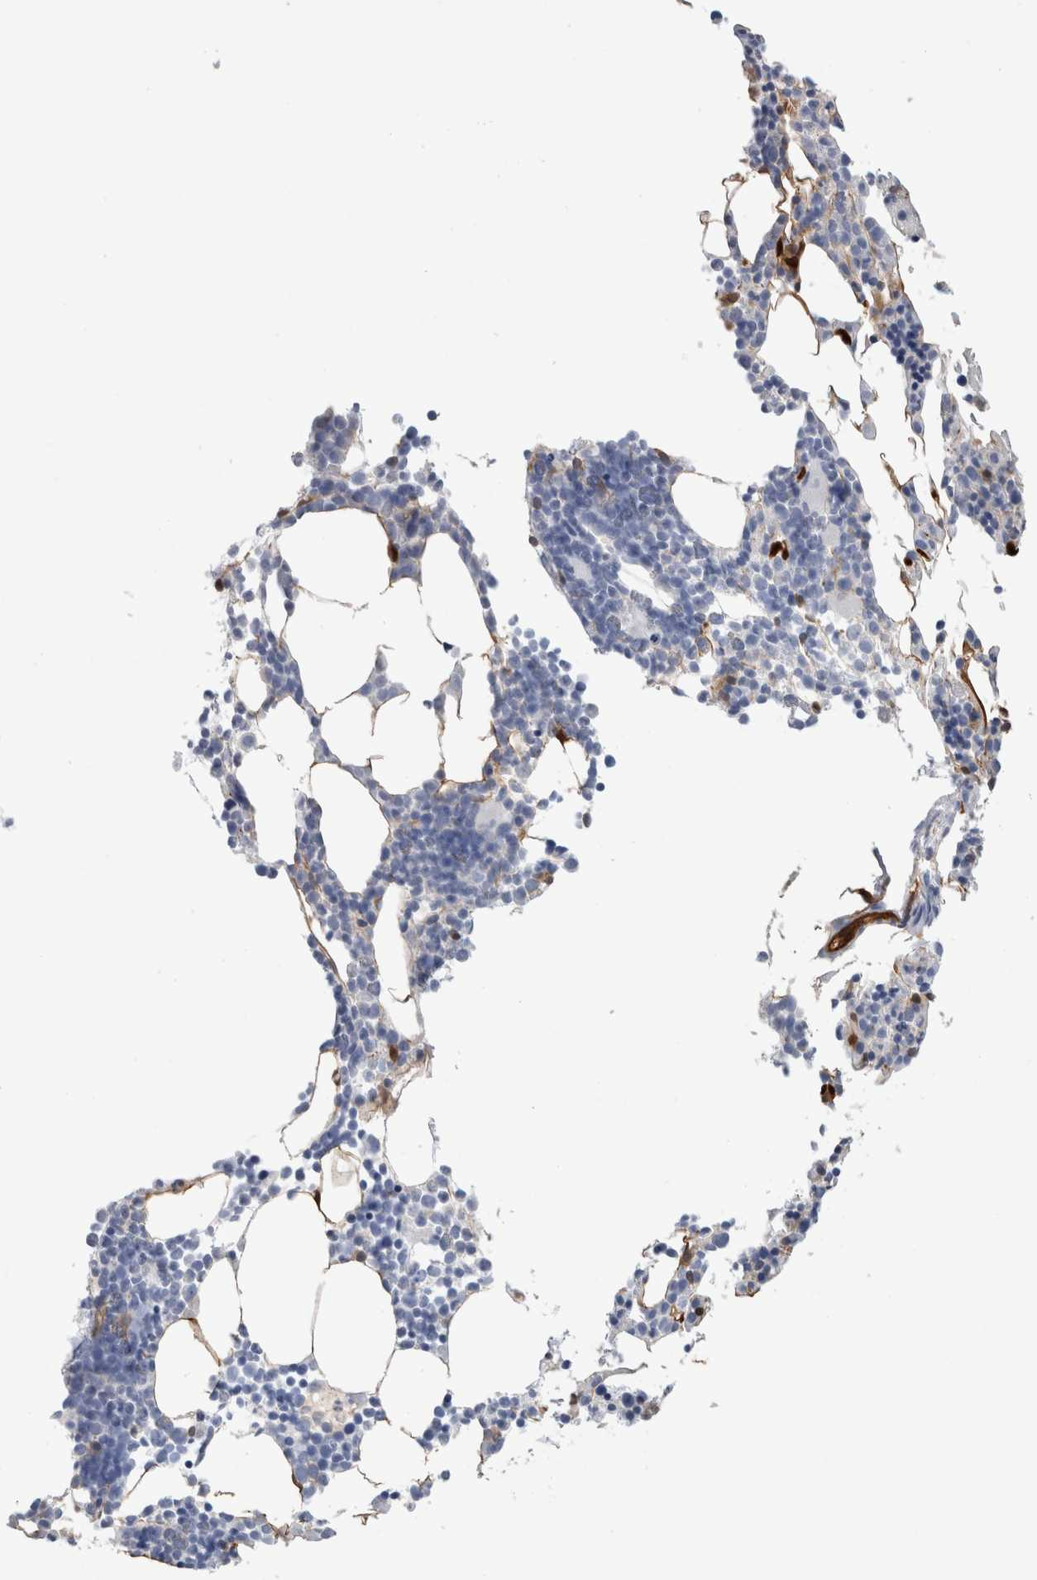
{"staining": {"intensity": "moderate", "quantity": "25%-75%", "location": "cytoplasmic/membranous"}, "tissue": "bone marrow", "cell_type": "Hematopoietic cells", "image_type": "normal", "snomed": [{"axis": "morphology", "description": "Normal tissue, NOS"}, {"axis": "morphology", "description": "Inflammation, NOS"}, {"axis": "topography", "description": "Bone marrow"}], "caption": "Hematopoietic cells reveal moderate cytoplasmic/membranous positivity in about 25%-75% of cells in normal bone marrow.", "gene": "NAPEPLD", "patient": {"sex": "male", "age": 68}}